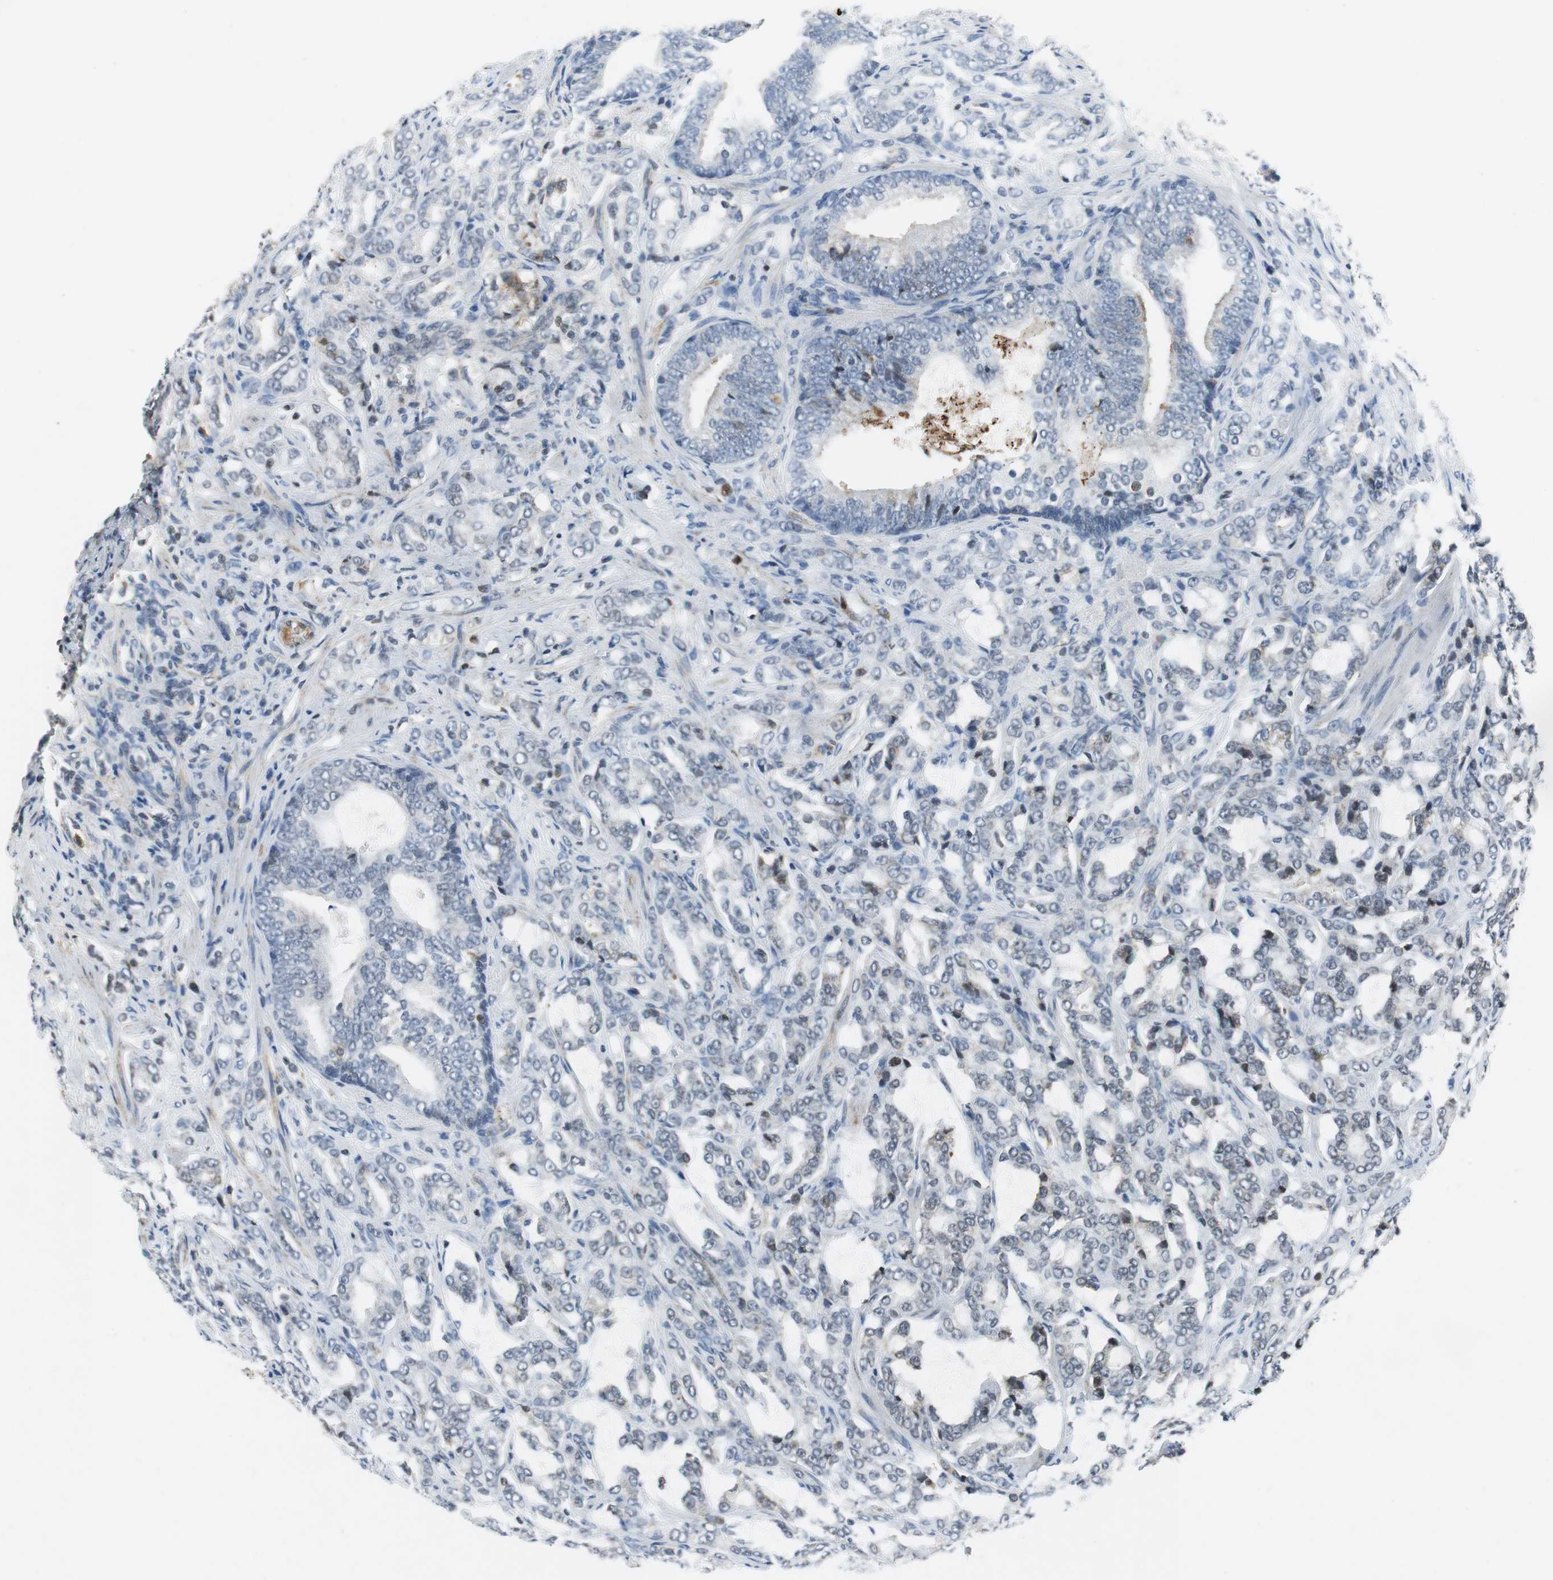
{"staining": {"intensity": "weak", "quantity": "<25%", "location": "nuclear"}, "tissue": "prostate cancer", "cell_type": "Tumor cells", "image_type": "cancer", "snomed": [{"axis": "morphology", "description": "Adenocarcinoma, Low grade"}, {"axis": "topography", "description": "Prostate"}], "caption": "Tumor cells are negative for protein expression in human prostate cancer. (DAB IHC with hematoxylin counter stain).", "gene": "ORM1", "patient": {"sex": "male", "age": 58}}